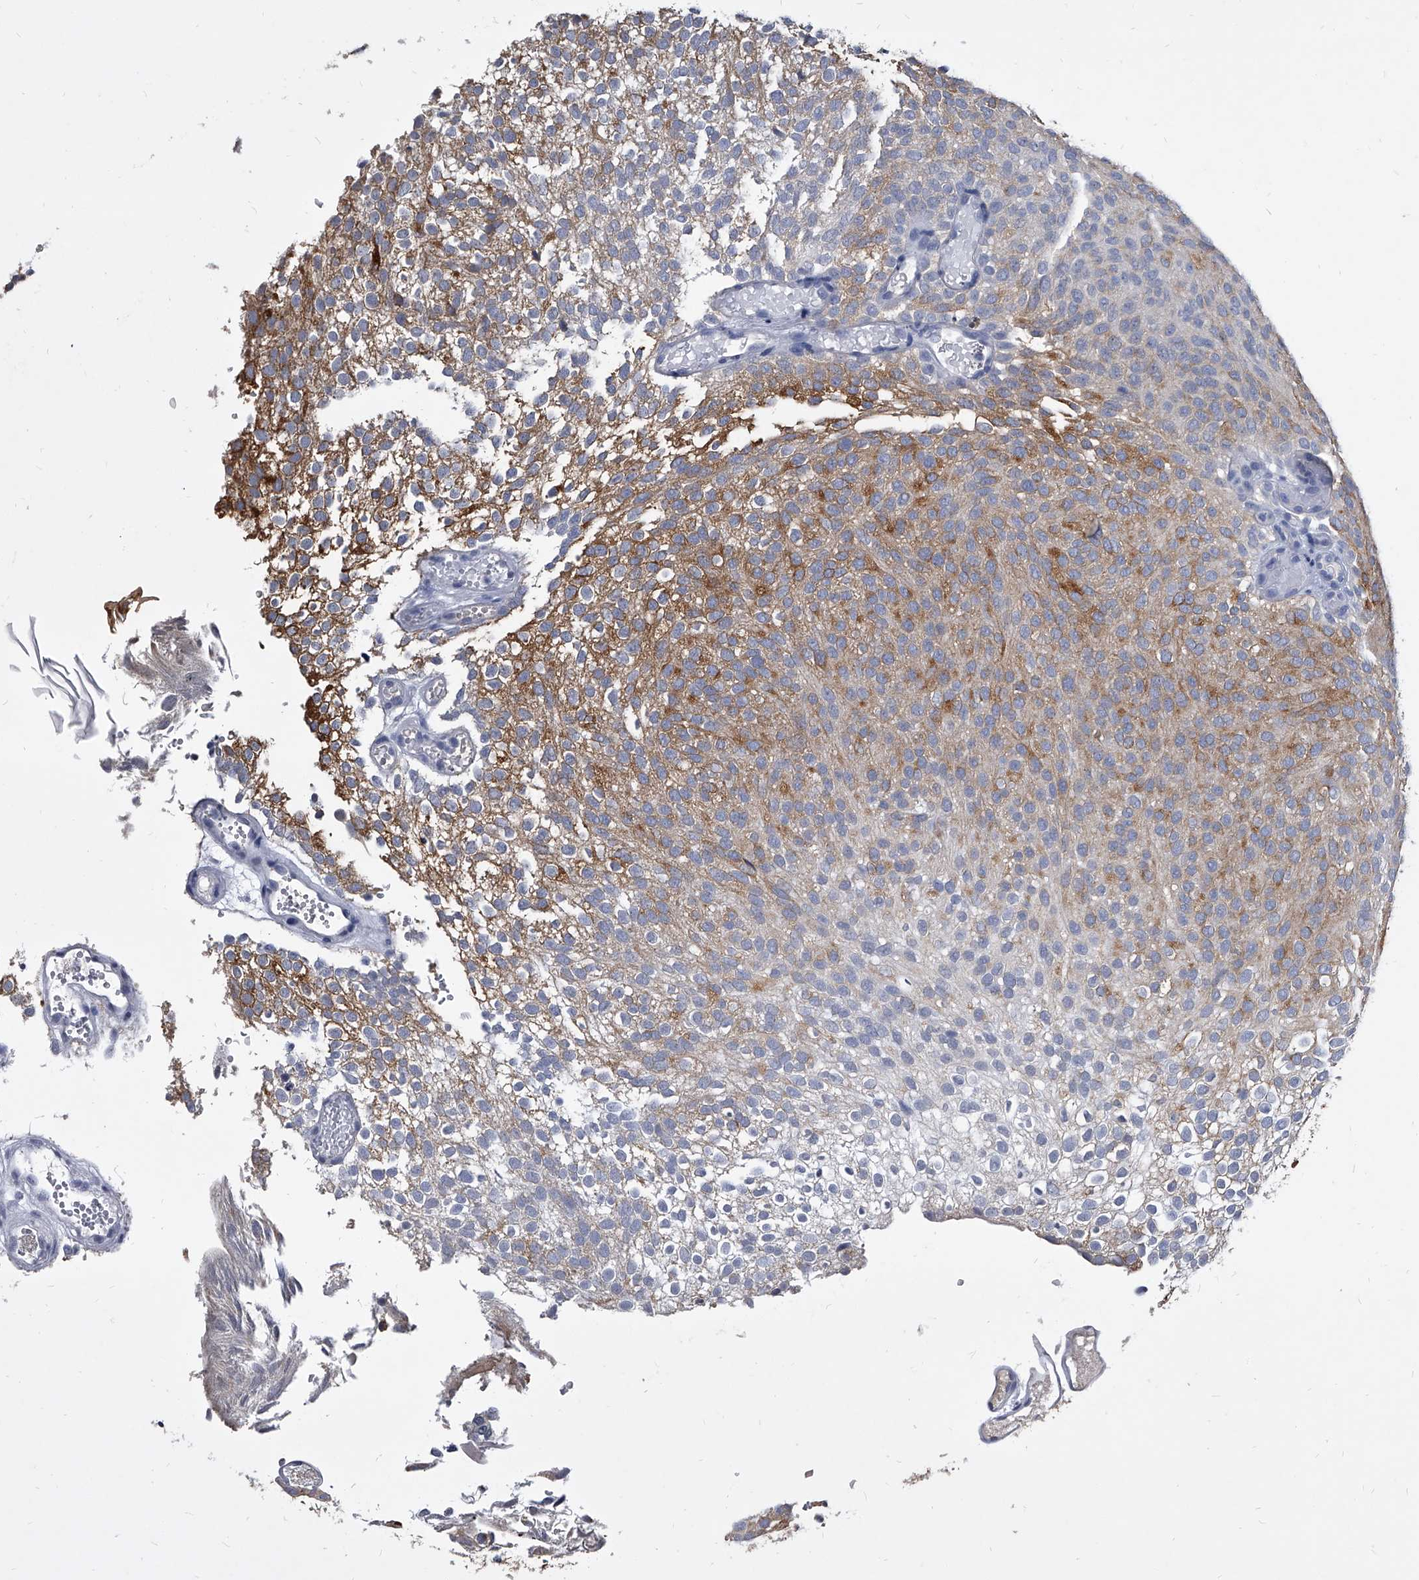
{"staining": {"intensity": "moderate", "quantity": "25%-75%", "location": "cytoplasmic/membranous"}, "tissue": "urothelial cancer", "cell_type": "Tumor cells", "image_type": "cancer", "snomed": [{"axis": "morphology", "description": "Urothelial carcinoma, Low grade"}, {"axis": "topography", "description": "Urinary bladder"}], "caption": "IHC photomicrograph of neoplastic tissue: urothelial cancer stained using IHC reveals medium levels of moderate protein expression localized specifically in the cytoplasmic/membranous of tumor cells, appearing as a cytoplasmic/membranous brown color.", "gene": "BCAS1", "patient": {"sex": "male", "age": 78}}